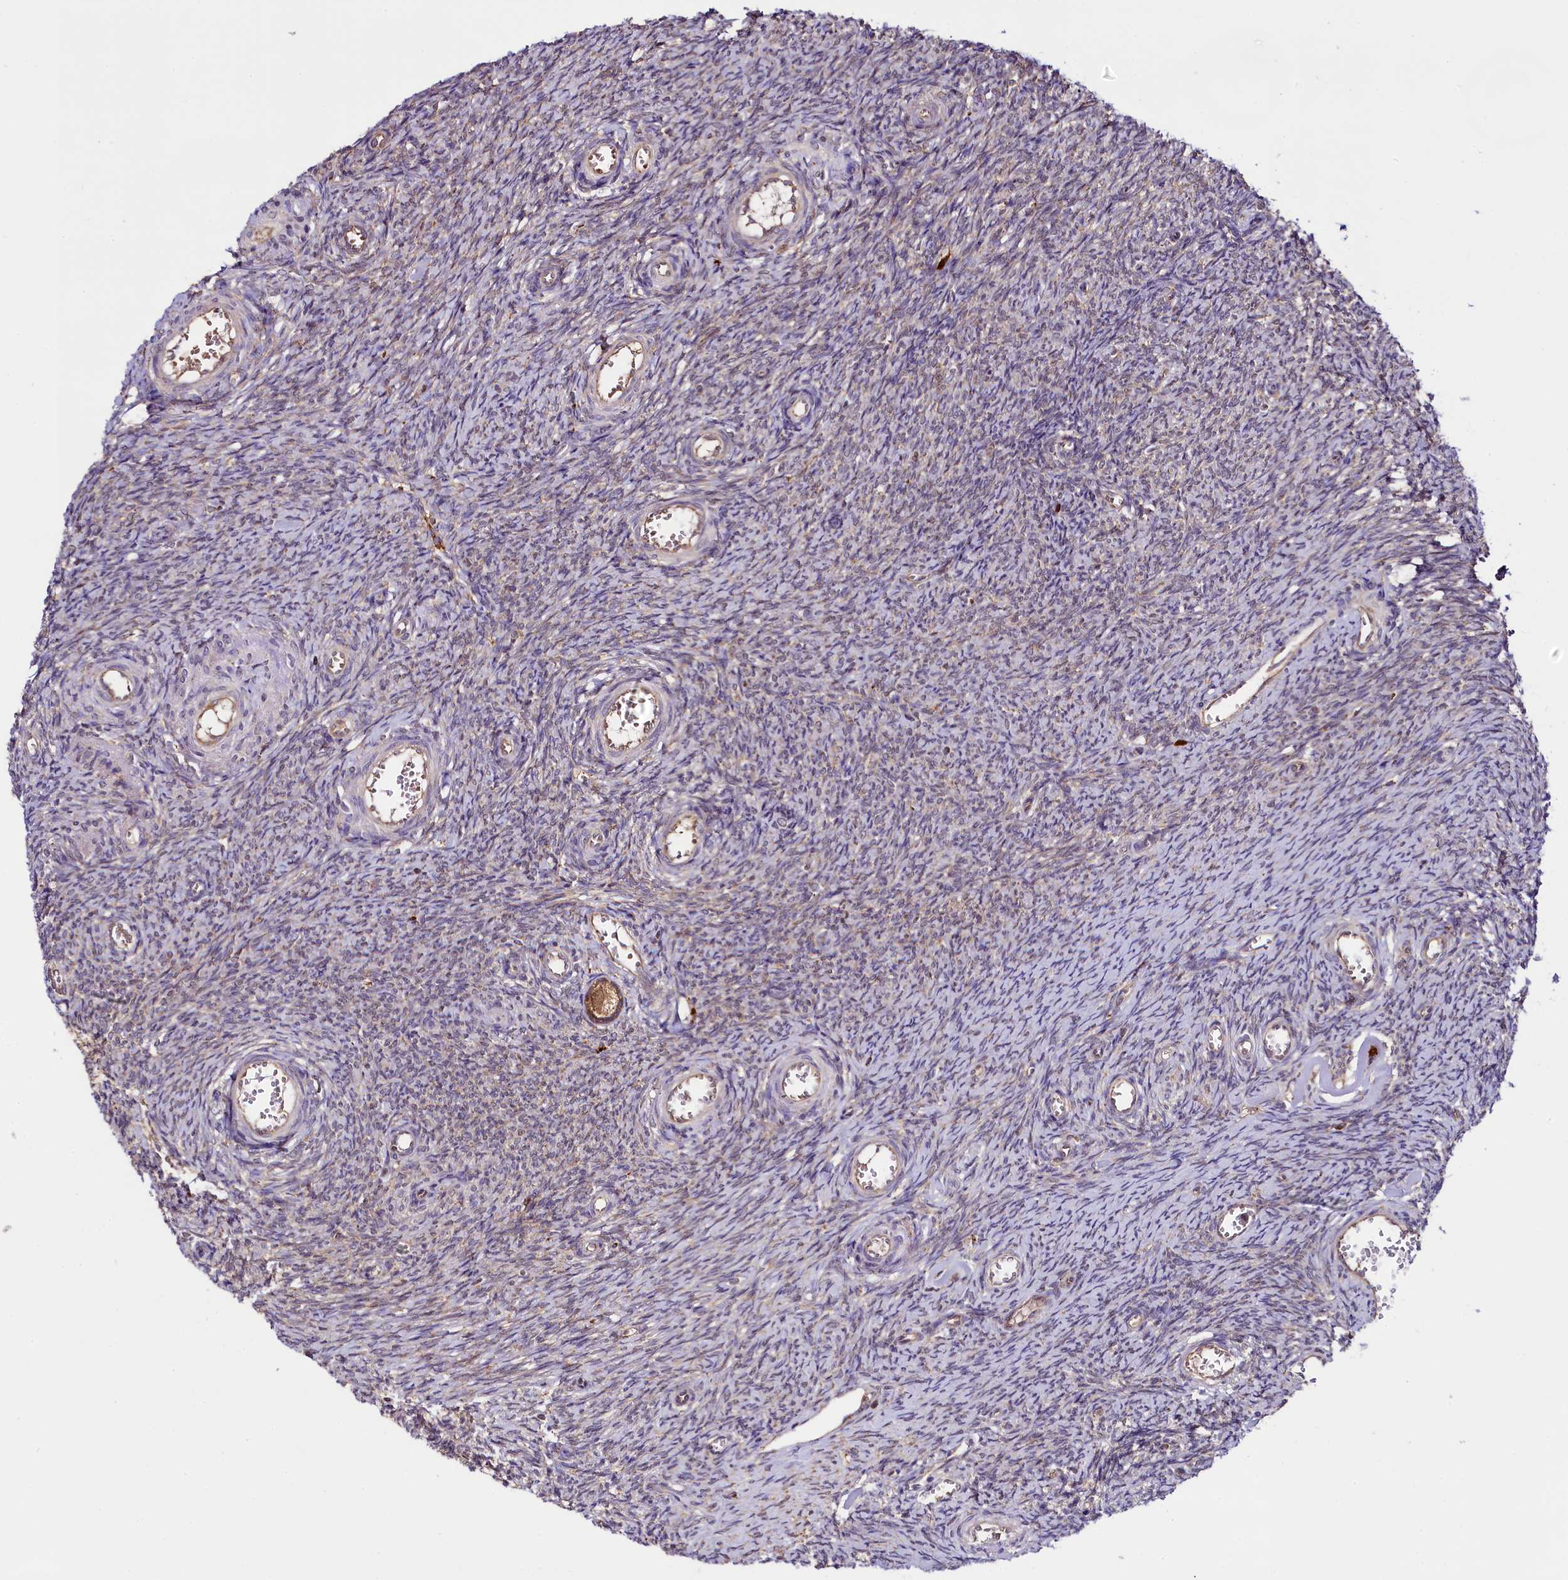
{"staining": {"intensity": "moderate", "quantity": ">75%", "location": "cytoplasmic/membranous"}, "tissue": "ovary", "cell_type": "Follicle cells", "image_type": "normal", "snomed": [{"axis": "morphology", "description": "Normal tissue, NOS"}, {"axis": "topography", "description": "Ovary"}], "caption": "The image reveals staining of unremarkable ovary, revealing moderate cytoplasmic/membranous protein expression (brown color) within follicle cells.", "gene": "UFM1", "patient": {"sex": "female", "age": 44}}